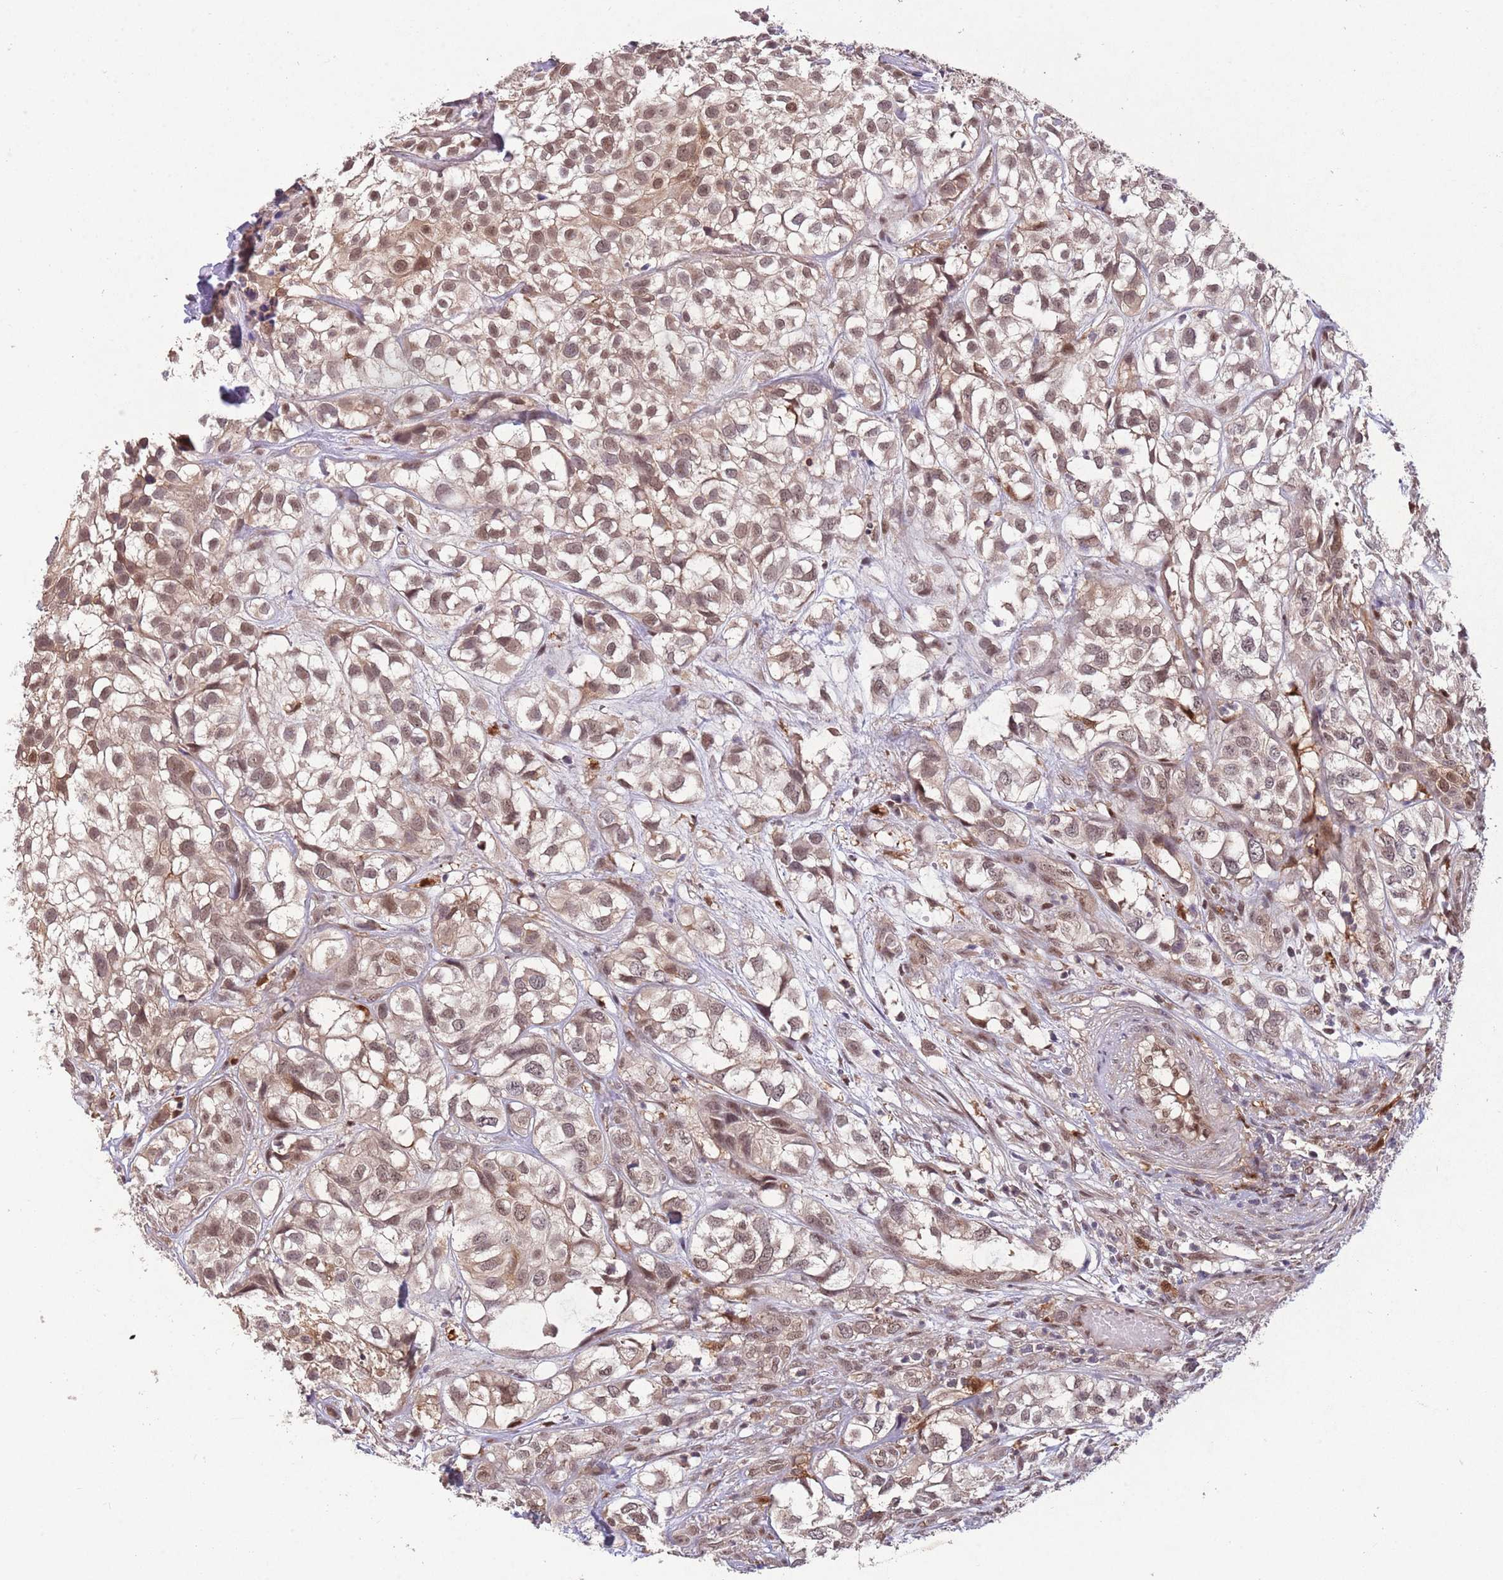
{"staining": {"intensity": "moderate", "quantity": ">75%", "location": "cytoplasmic/membranous,nuclear"}, "tissue": "urothelial cancer", "cell_type": "Tumor cells", "image_type": "cancer", "snomed": [{"axis": "morphology", "description": "Urothelial carcinoma, High grade"}, {"axis": "topography", "description": "Urinary bladder"}], "caption": "This is a histology image of immunohistochemistry staining of urothelial carcinoma (high-grade), which shows moderate expression in the cytoplasmic/membranous and nuclear of tumor cells.", "gene": "ZNF639", "patient": {"sex": "male", "age": 56}}